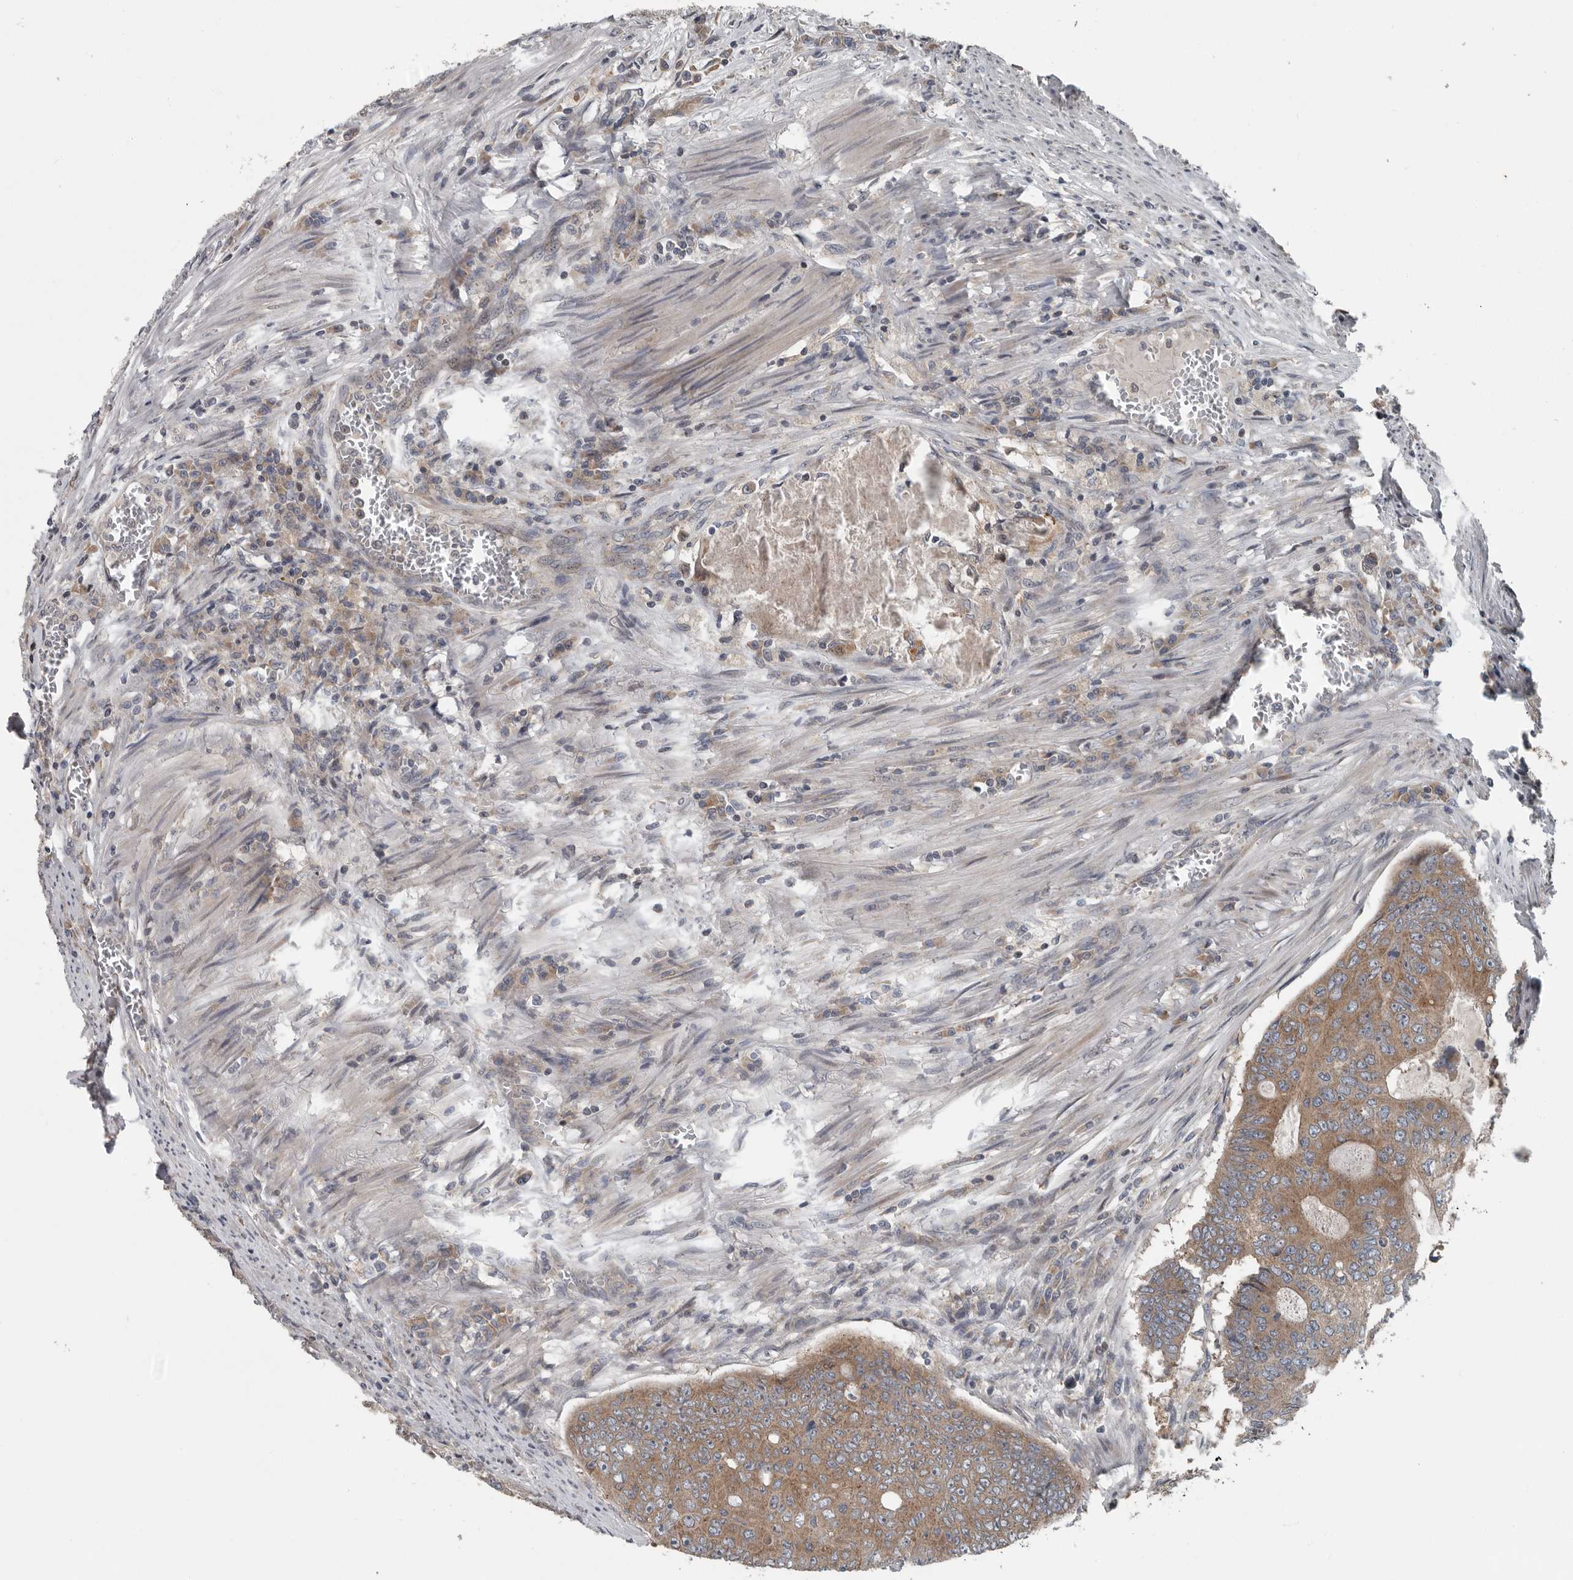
{"staining": {"intensity": "moderate", "quantity": ">75%", "location": "cytoplasmic/membranous"}, "tissue": "colorectal cancer", "cell_type": "Tumor cells", "image_type": "cancer", "snomed": [{"axis": "morphology", "description": "Adenocarcinoma, NOS"}, {"axis": "topography", "description": "Colon"}], "caption": "The immunohistochemical stain labels moderate cytoplasmic/membranous expression in tumor cells of adenocarcinoma (colorectal) tissue.", "gene": "TMEM199", "patient": {"sex": "male", "age": 87}}